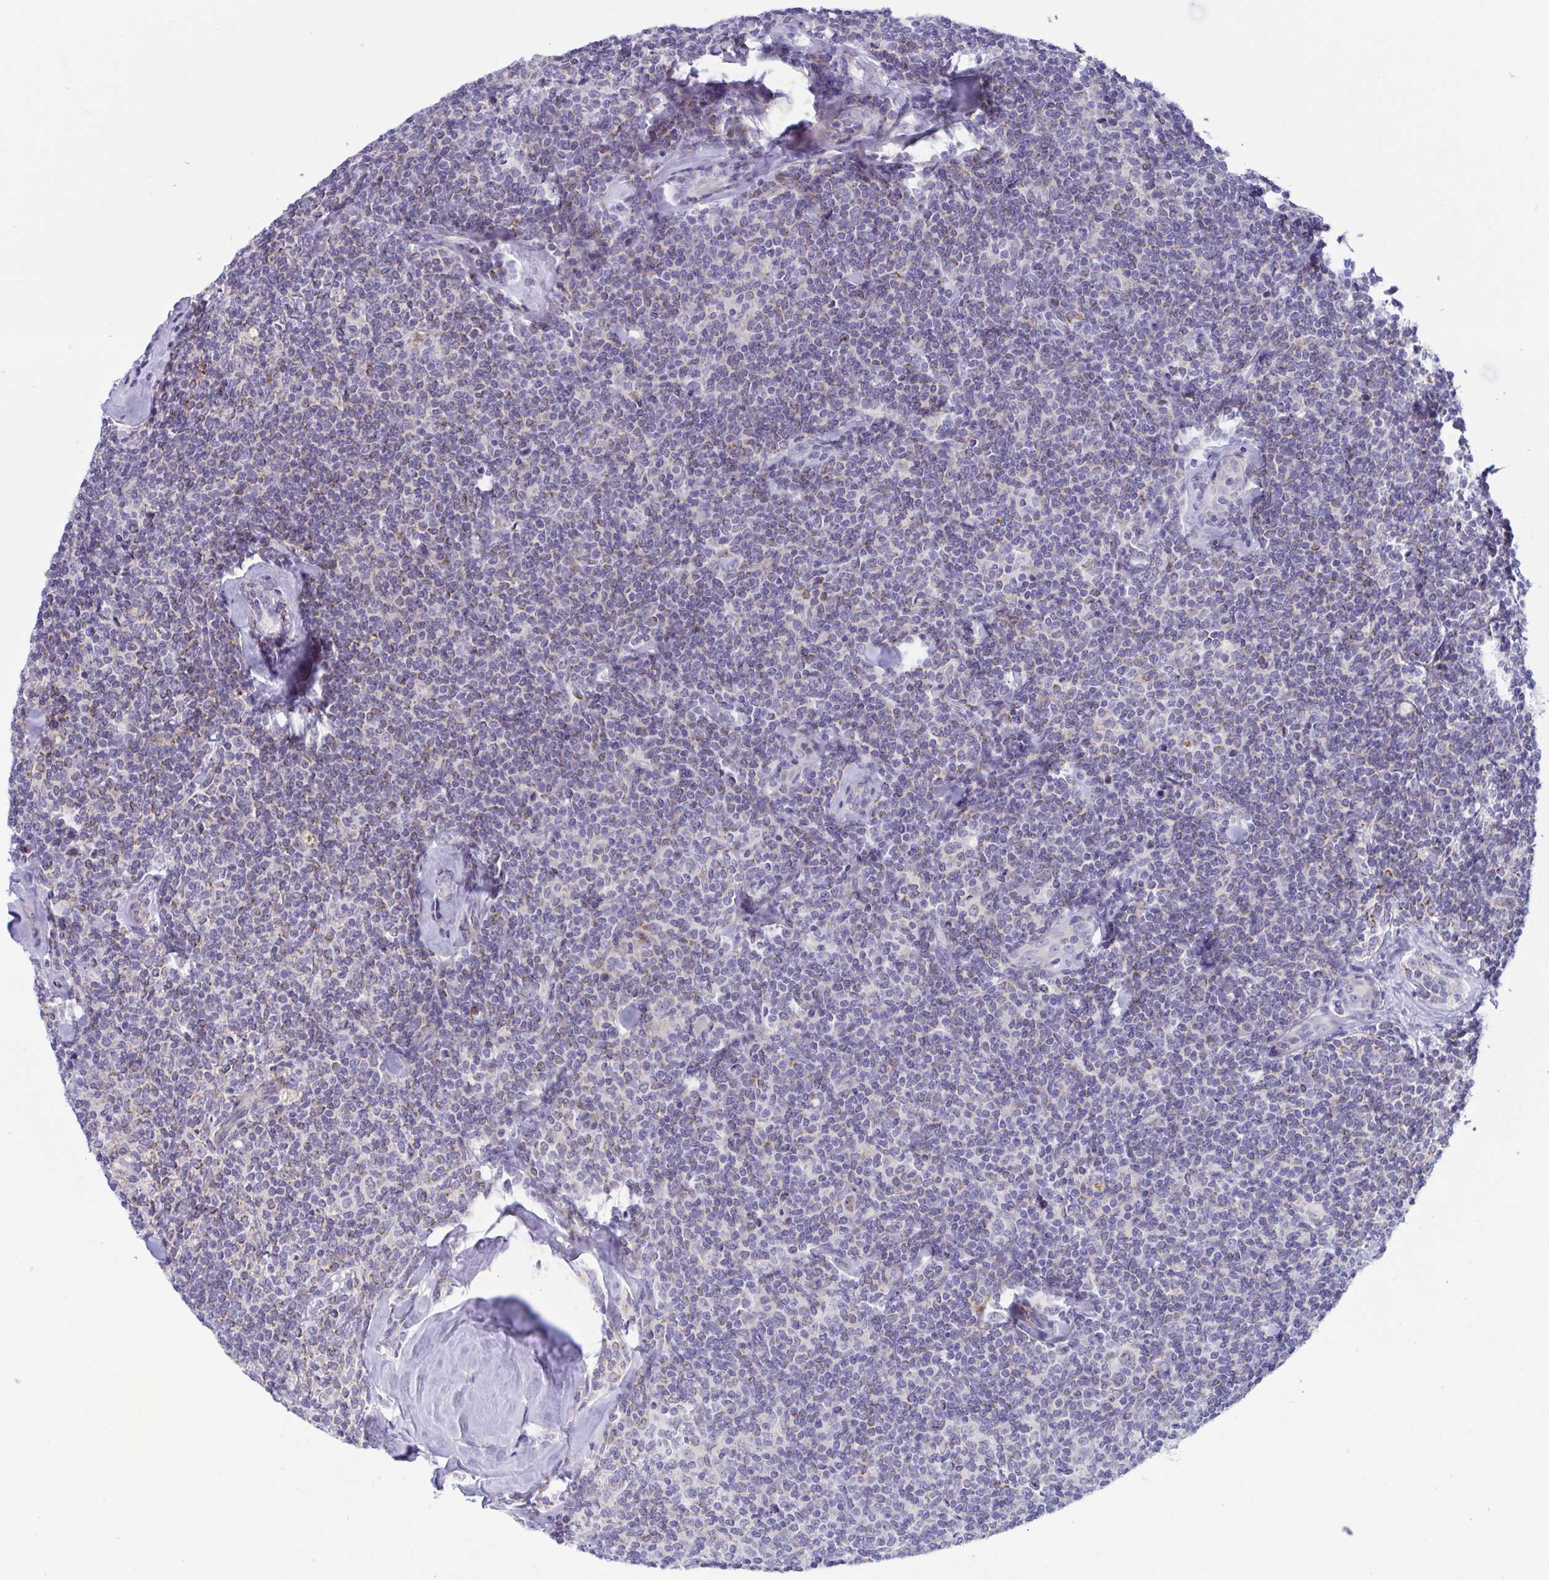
{"staining": {"intensity": "weak", "quantity": "<25%", "location": "cytoplasmic/membranous"}, "tissue": "lymphoma", "cell_type": "Tumor cells", "image_type": "cancer", "snomed": [{"axis": "morphology", "description": "Malignant lymphoma, non-Hodgkin's type, Low grade"}, {"axis": "topography", "description": "Lymph node"}], "caption": "Low-grade malignant lymphoma, non-Hodgkin's type was stained to show a protein in brown. There is no significant staining in tumor cells. Brightfield microscopy of immunohistochemistry stained with DAB (3,3'-diaminobenzidine) (brown) and hematoxylin (blue), captured at high magnification.", "gene": "DTX3", "patient": {"sex": "female", "age": 56}}